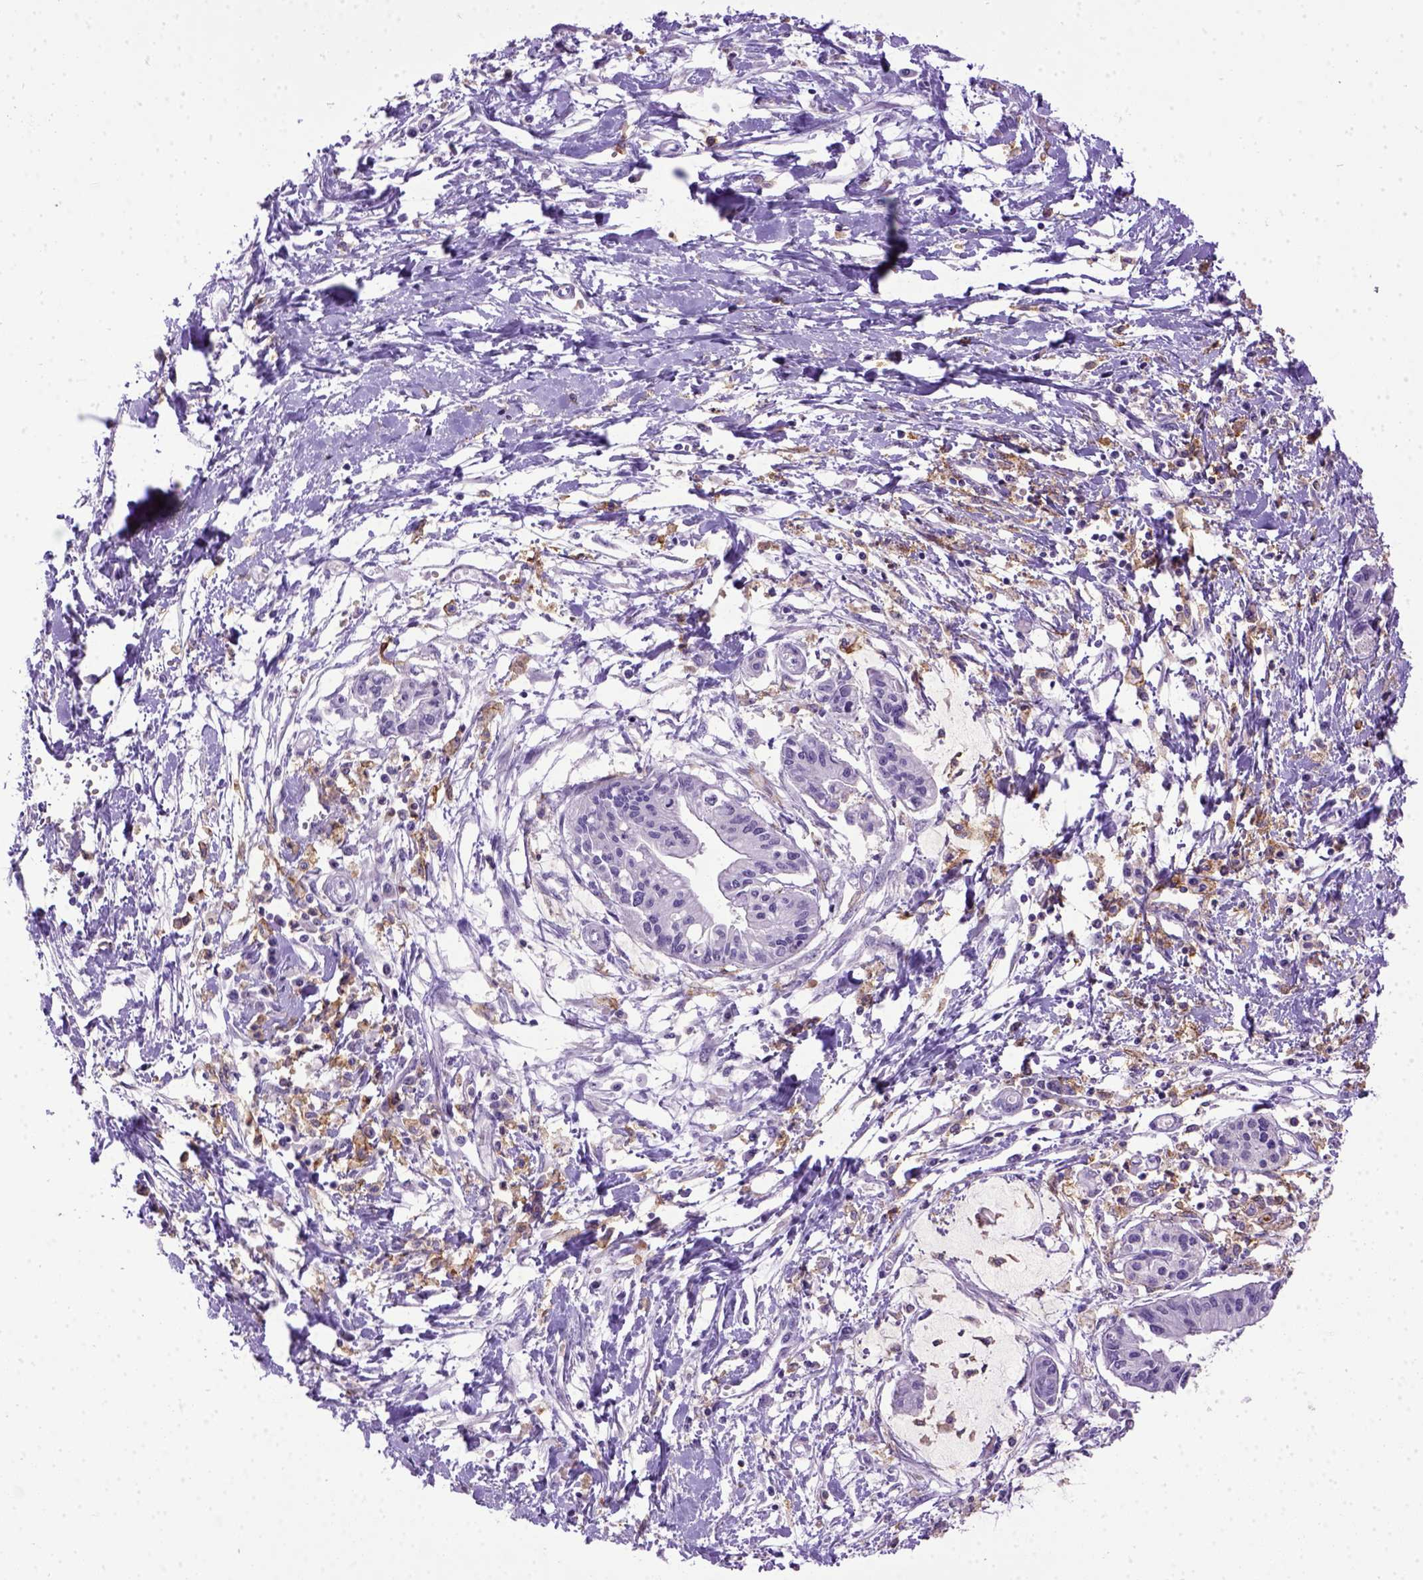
{"staining": {"intensity": "negative", "quantity": "none", "location": "none"}, "tissue": "pancreatic cancer", "cell_type": "Tumor cells", "image_type": "cancer", "snomed": [{"axis": "morphology", "description": "Adenocarcinoma, NOS"}, {"axis": "topography", "description": "Pancreas"}], "caption": "Immunohistochemistry (IHC) of pancreatic cancer shows no positivity in tumor cells.", "gene": "ITGAX", "patient": {"sex": "male", "age": 60}}